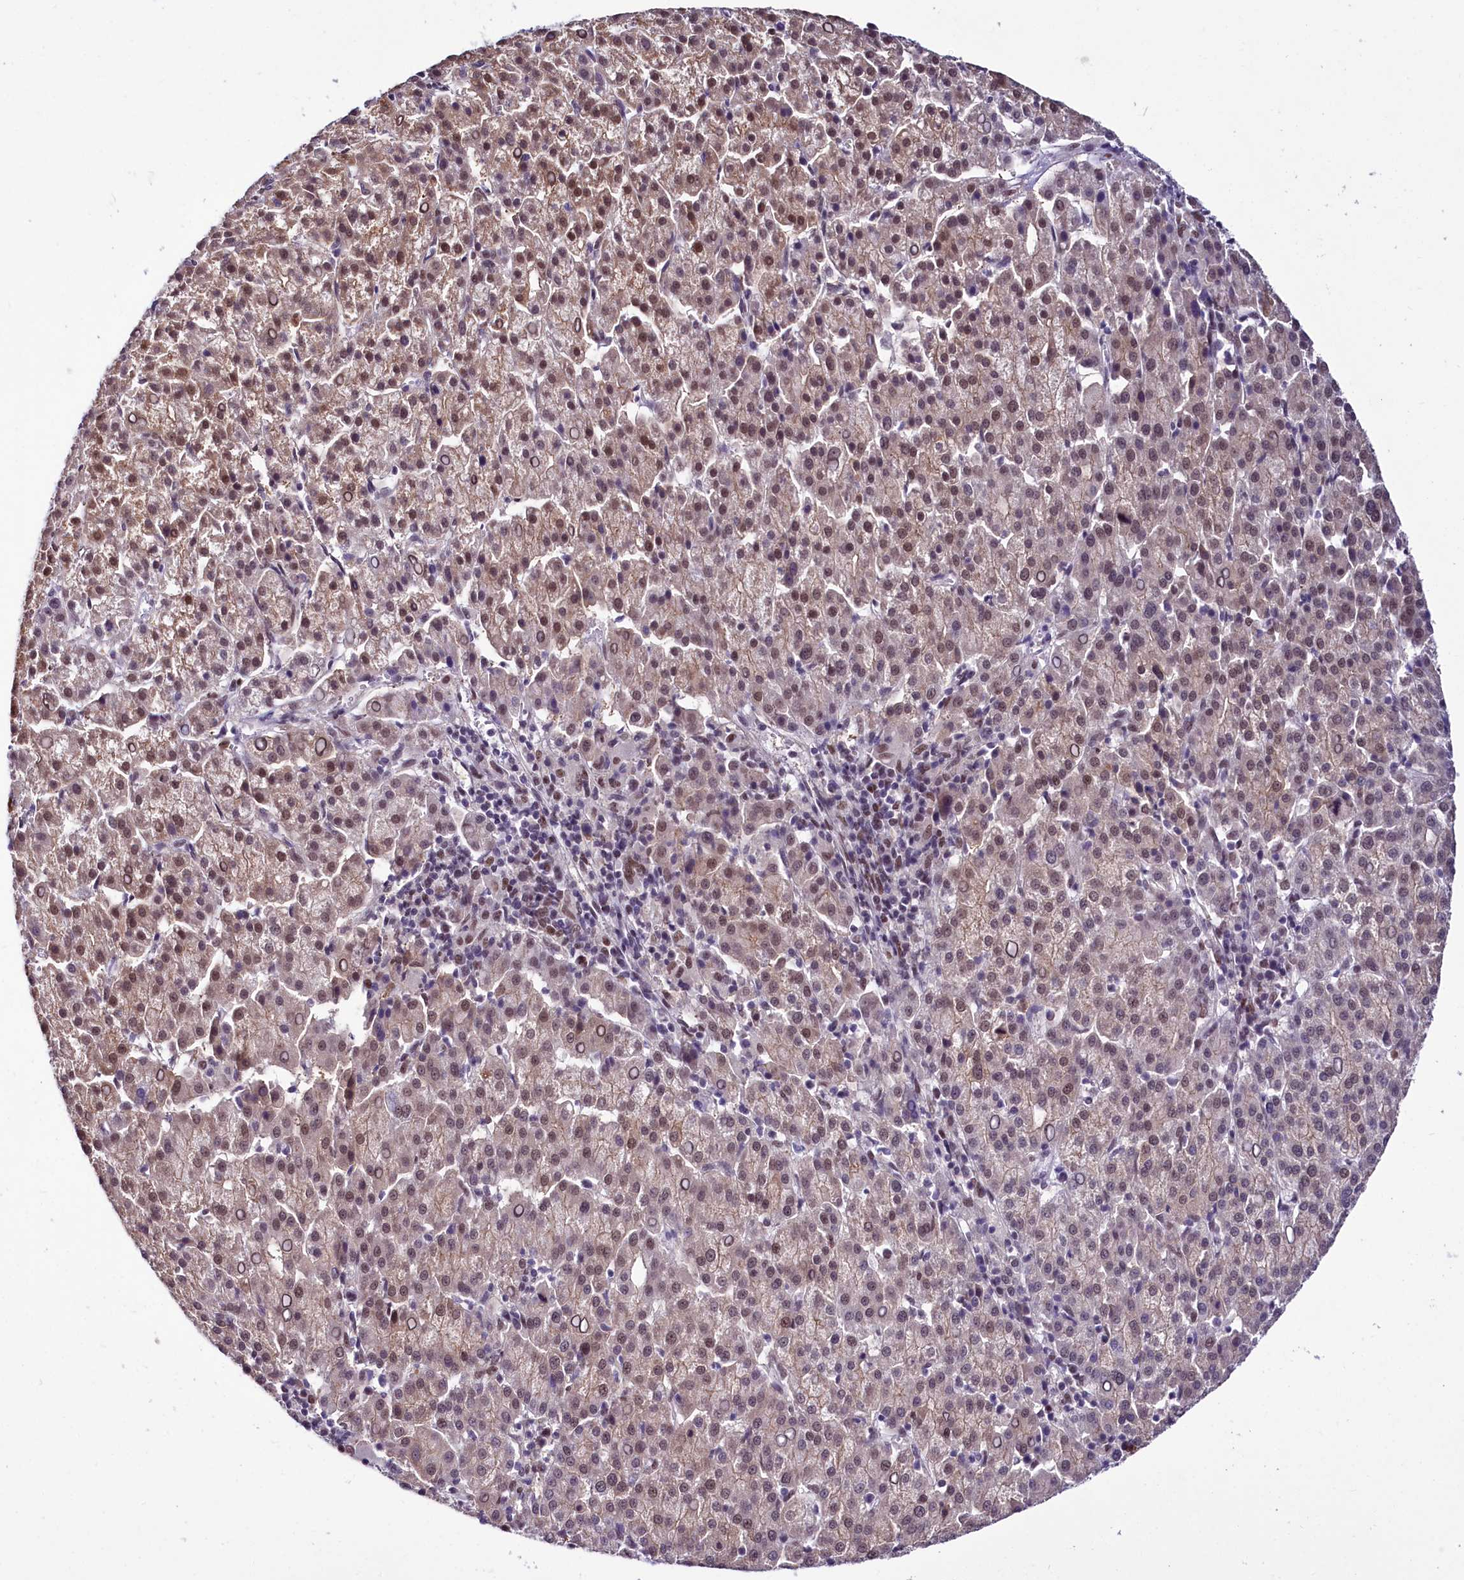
{"staining": {"intensity": "moderate", "quantity": "25%-75%", "location": "cytoplasmic/membranous,nuclear"}, "tissue": "liver cancer", "cell_type": "Tumor cells", "image_type": "cancer", "snomed": [{"axis": "morphology", "description": "Carcinoma, Hepatocellular, NOS"}, {"axis": "topography", "description": "Liver"}], "caption": "This micrograph exhibits liver hepatocellular carcinoma stained with immunohistochemistry to label a protein in brown. The cytoplasmic/membranous and nuclear of tumor cells show moderate positivity for the protein. Nuclei are counter-stained blue.", "gene": "SCAF11", "patient": {"sex": "female", "age": 58}}